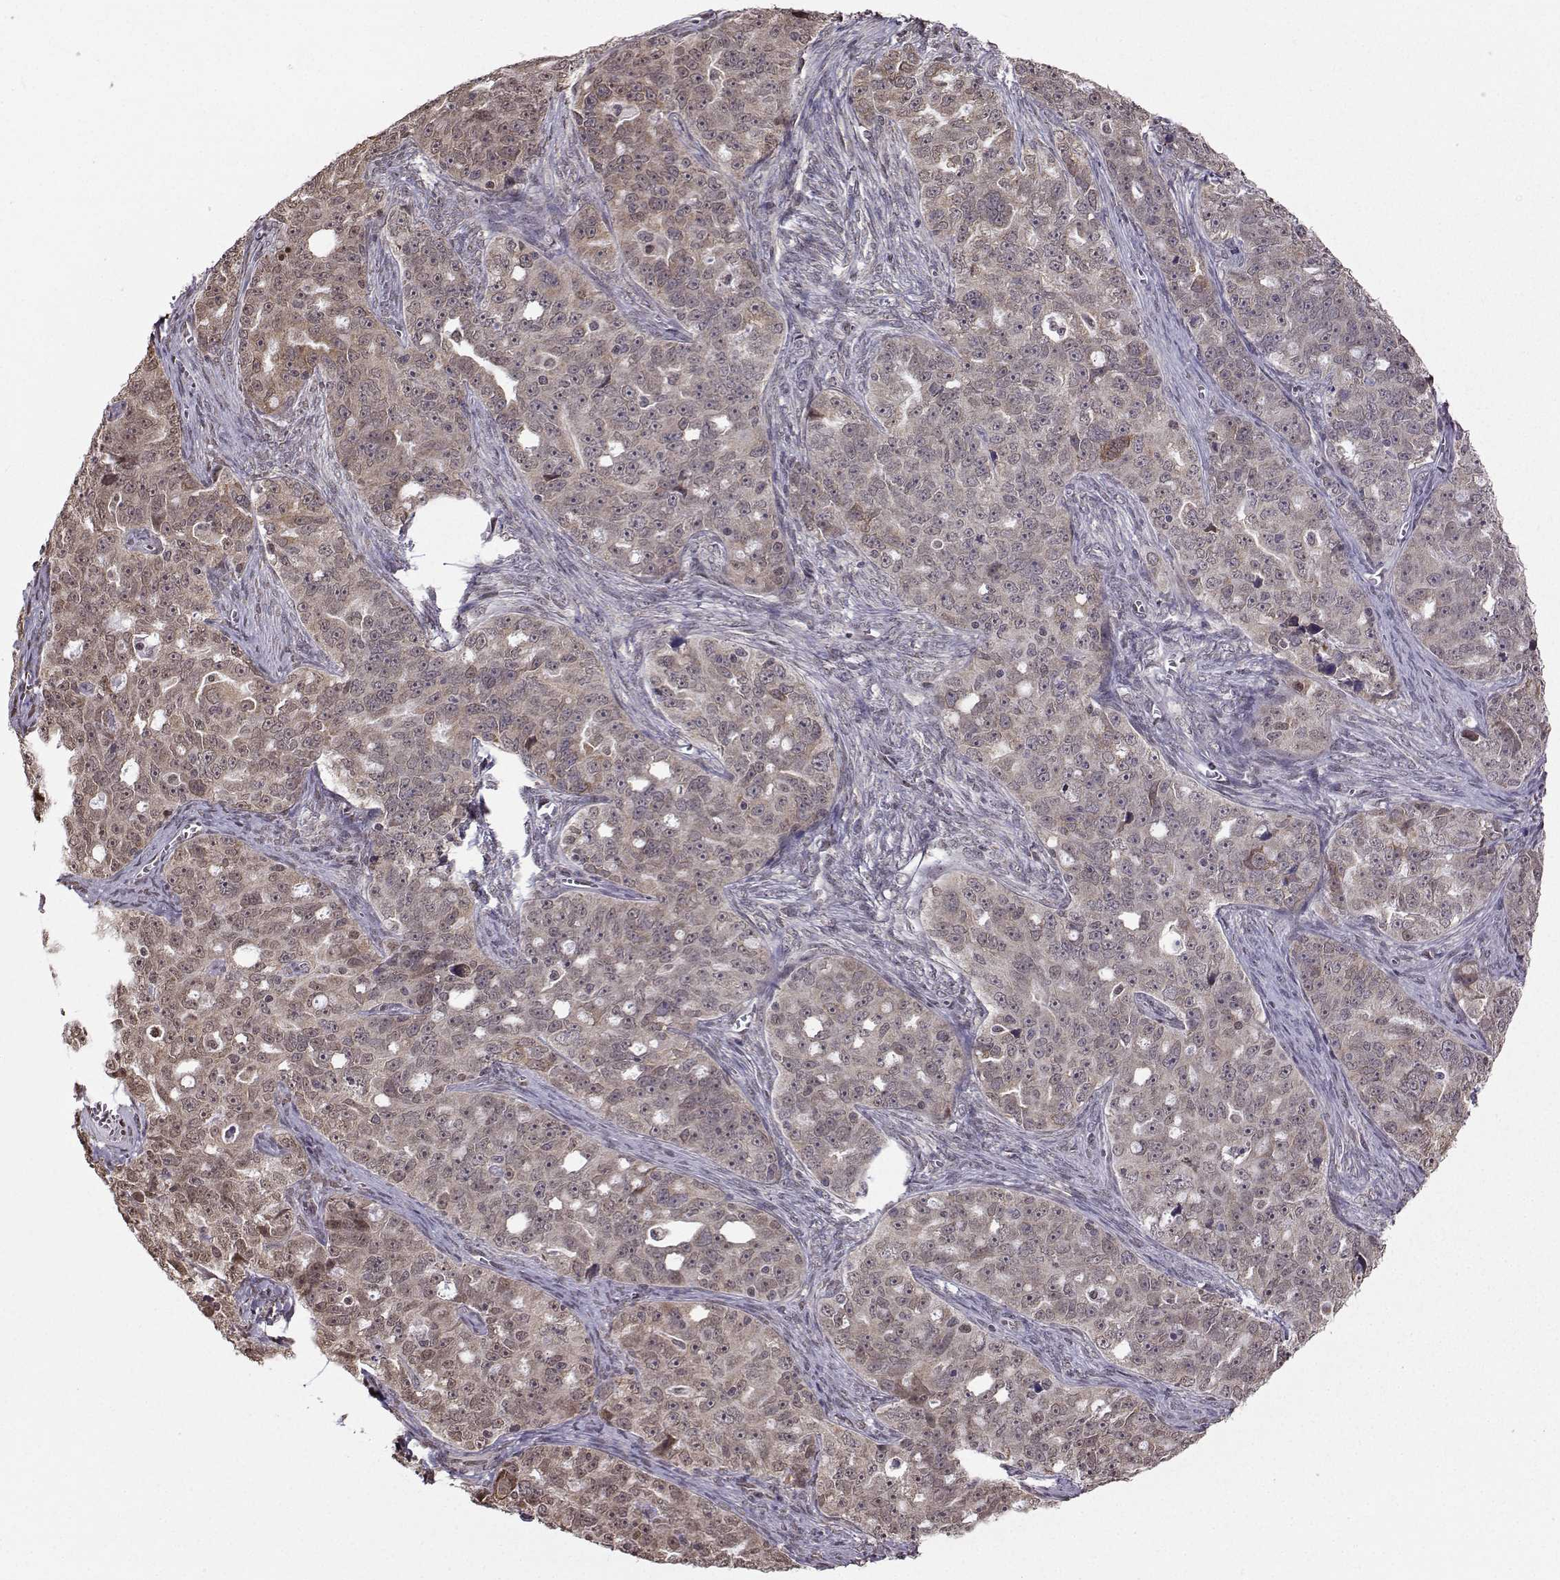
{"staining": {"intensity": "weak", "quantity": "25%-75%", "location": "cytoplasmic/membranous"}, "tissue": "ovarian cancer", "cell_type": "Tumor cells", "image_type": "cancer", "snomed": [{"axis": "morphology", "description": "Cystadenocarcinoma, serous, NOS"}, {"axis": "topography", "description": "Ovary"}], "caption": "Ovarian cancer stained with IHC shows weak cytoplasmic/membranous staining in approximately 25%-75% of tumor cells.", "gene": "EZH1", "patient": {"sex": "female", "age": 51}}